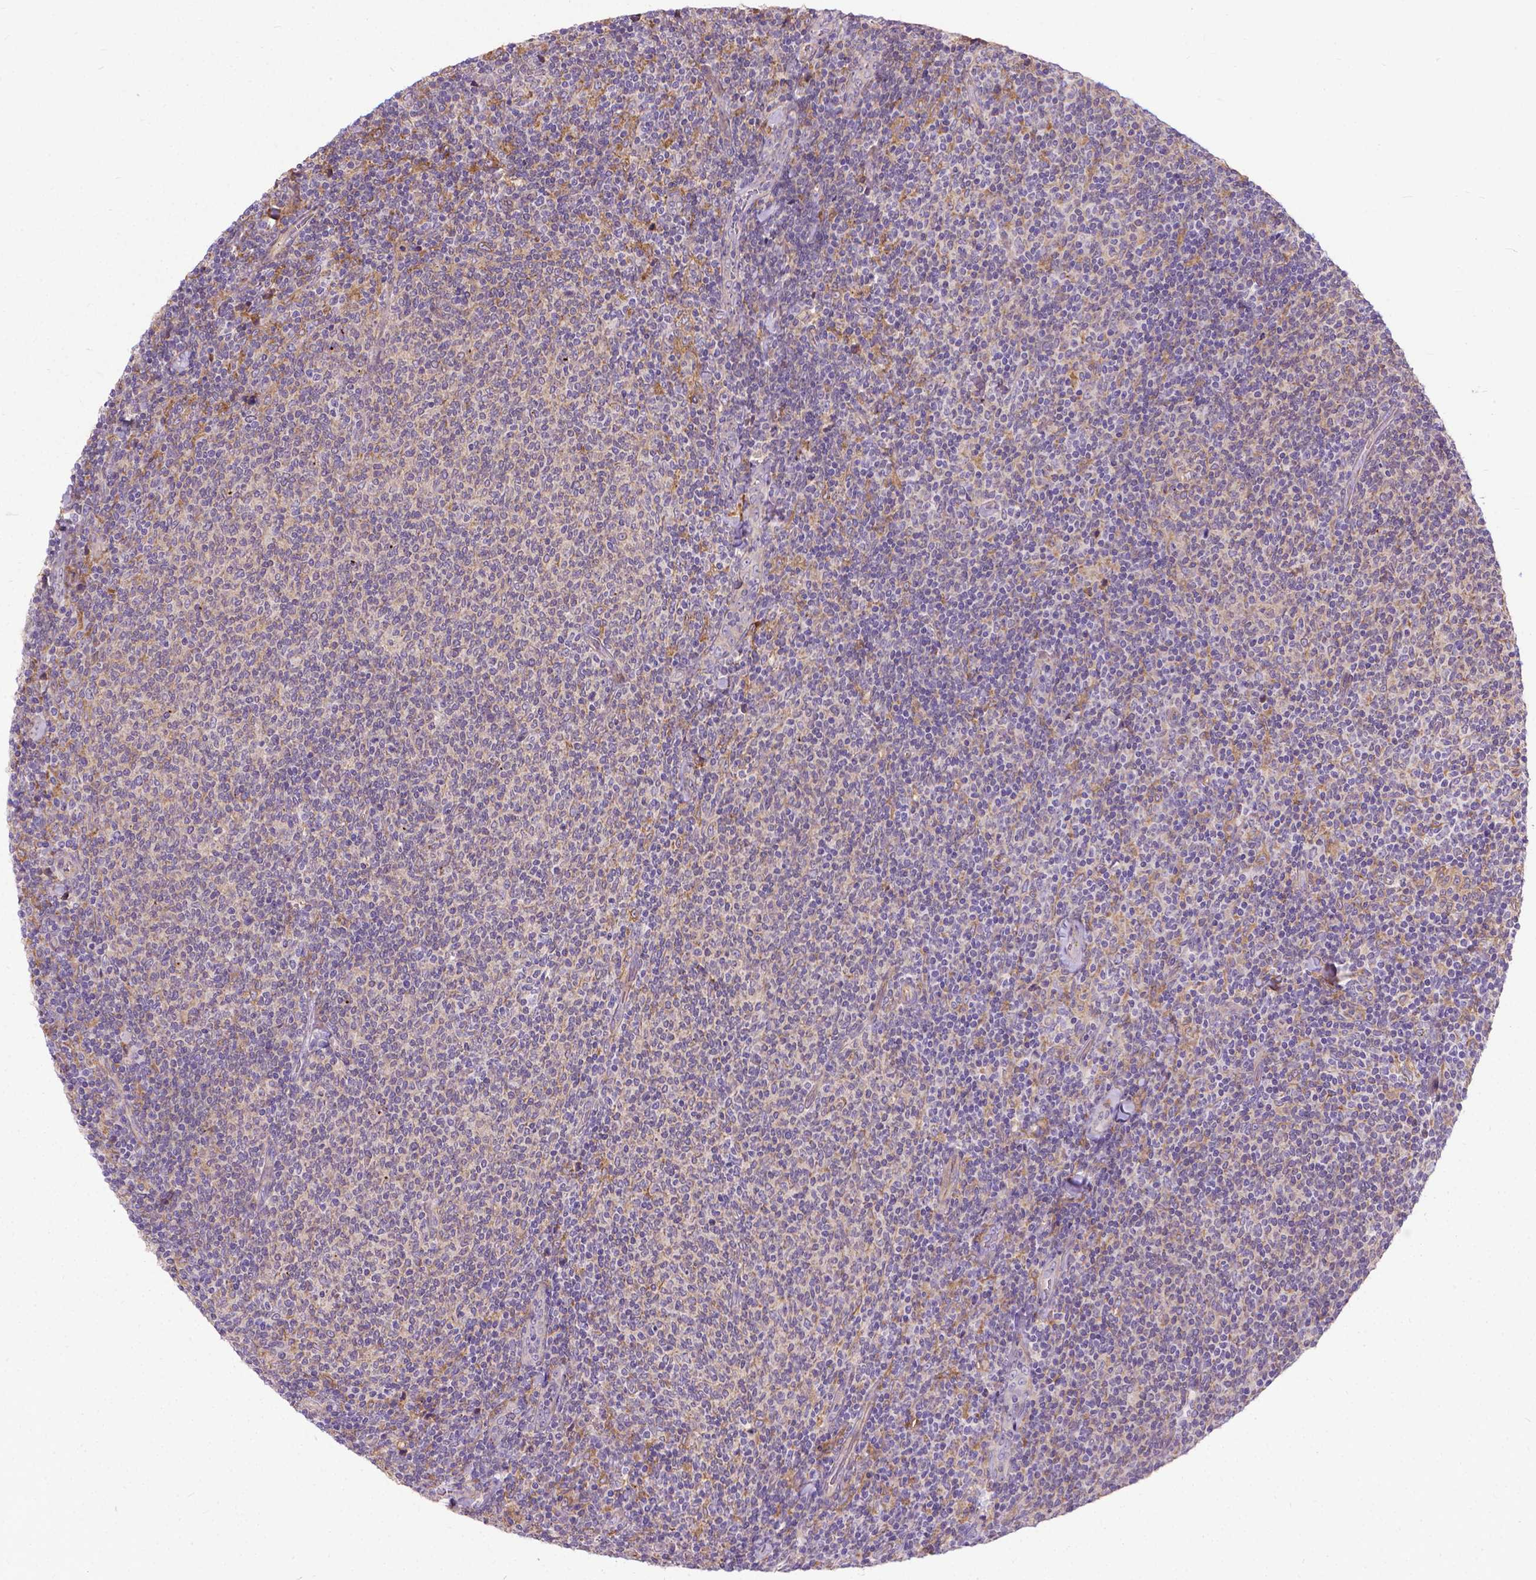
{"staining": {"intensity": "negative", "quantity": "none", "location": "none"}, "tissue": "lymphoma", "cell_type": "Tumor cells", "image_type": "cancer", "snomed": [{"axis": "morphology", "description": "Malignant lymphoma, non-Hodgkin's type, Low grade"}, {"axis": "topography", "description": "Lymph node"}], "caption": "High power microscopy micrograph of an IHC image of low-grade malignant lymphoma, non-Hodgkin's type, revealing no significant expression in tumor cells. (DAB (3,3'-diaminobenzidine) IHC visualized using brightfield microscopy, high magnification).", "gene": "CFAP299", "patient": {"sex": "male", "age": 52}}